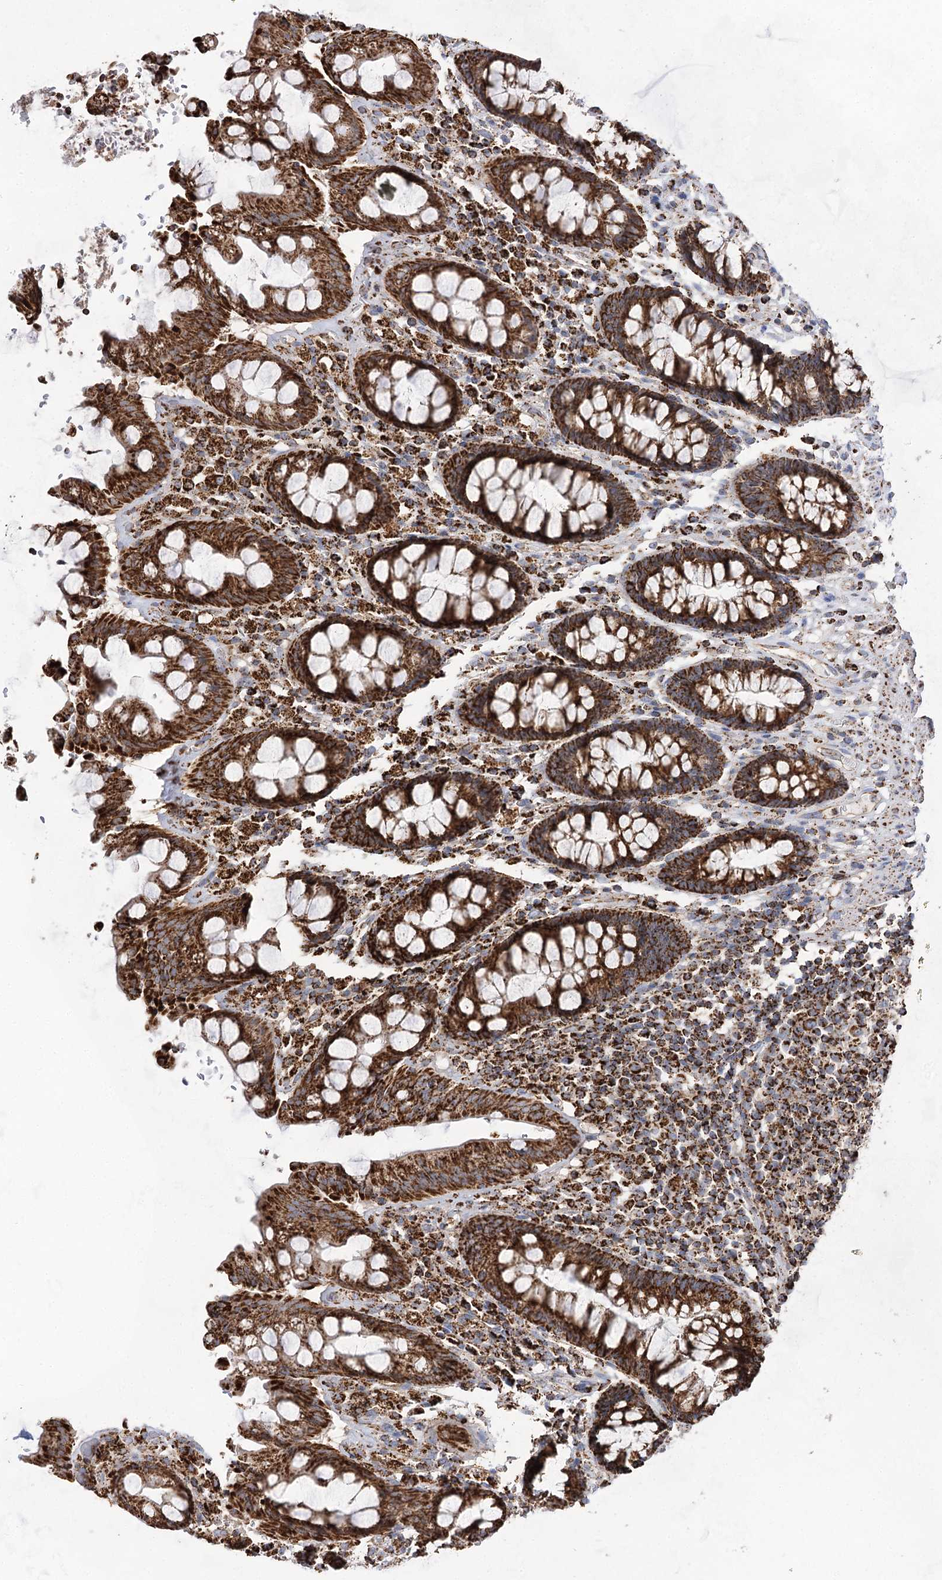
{"staining": {"intensity": "strong", "quantity": ">75%", "location": "cytoplasmic/membranous"}, "tissue": "rectum", "cell_type": "Glandular cells", "image_type": "normal", "snomed": [{"axis": "morphology", "description": "Normal tissue, NOS"}, {"axis": "topography", "description": "Rectum"}], "caption": "A histopathology image of rectum stained for a protein demonstrates strong cytoplasmic/membranous brown staining in glandular cells.", "gene": "NADK2", "patient": {"sex": "male", "age": 64}}